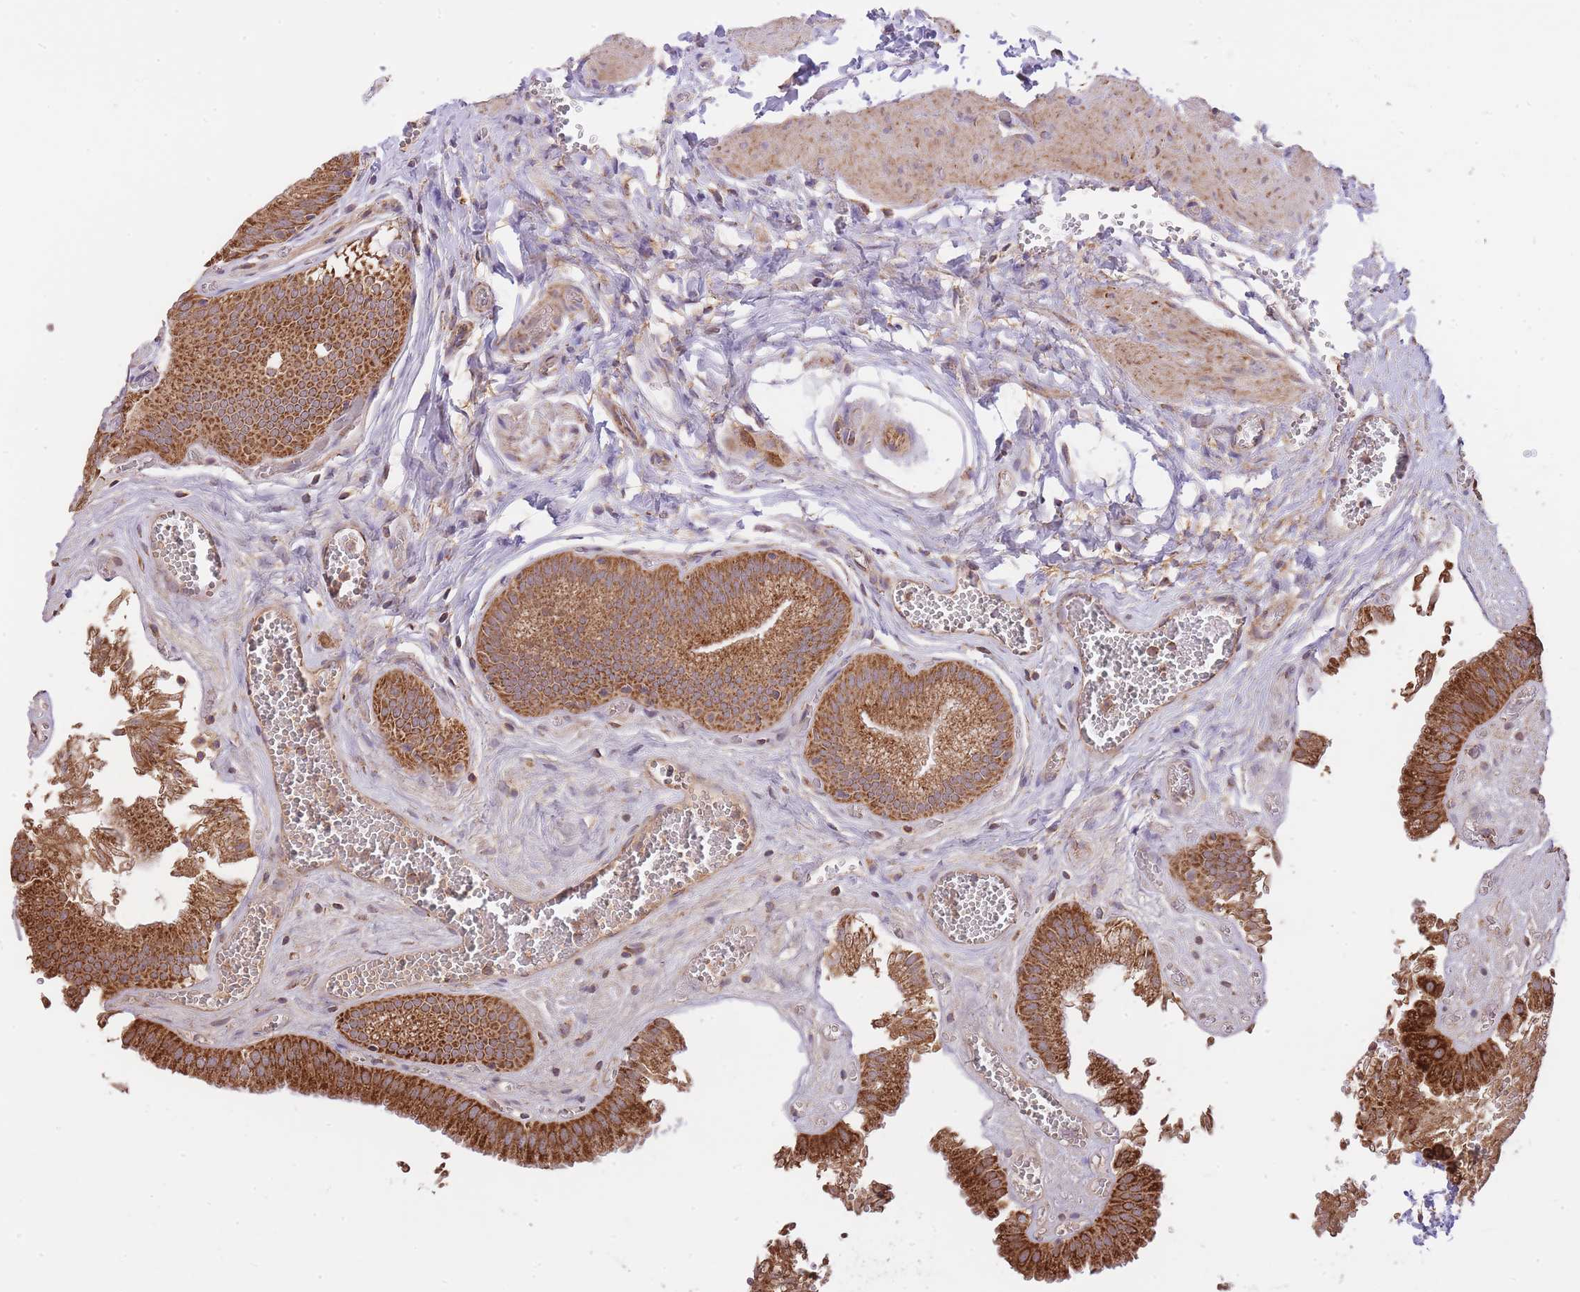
{"staining": {"intensity": "strong", "quantity": ">75%", "location": "cytoplasmic/membranous"}, "tissue": "gallbladder", "cell_type": "Glandular cells", "image_type": "normal", "snomed": [{"axis": "morphology", "description": "Normal tissue, NOS"}, {"axis": "topography", "description": "Gallbladder"}, {"axis": "topography", "description": "Peripheral nerve tissue"}], "caption": "Glandular cells demonstrate high levels of strong cytoplasmic/membranous expression in about >75% of cells in unremarkable human gallbladder.", "gene": "PREP", "patient": {"sex": "male", "age": 17}}